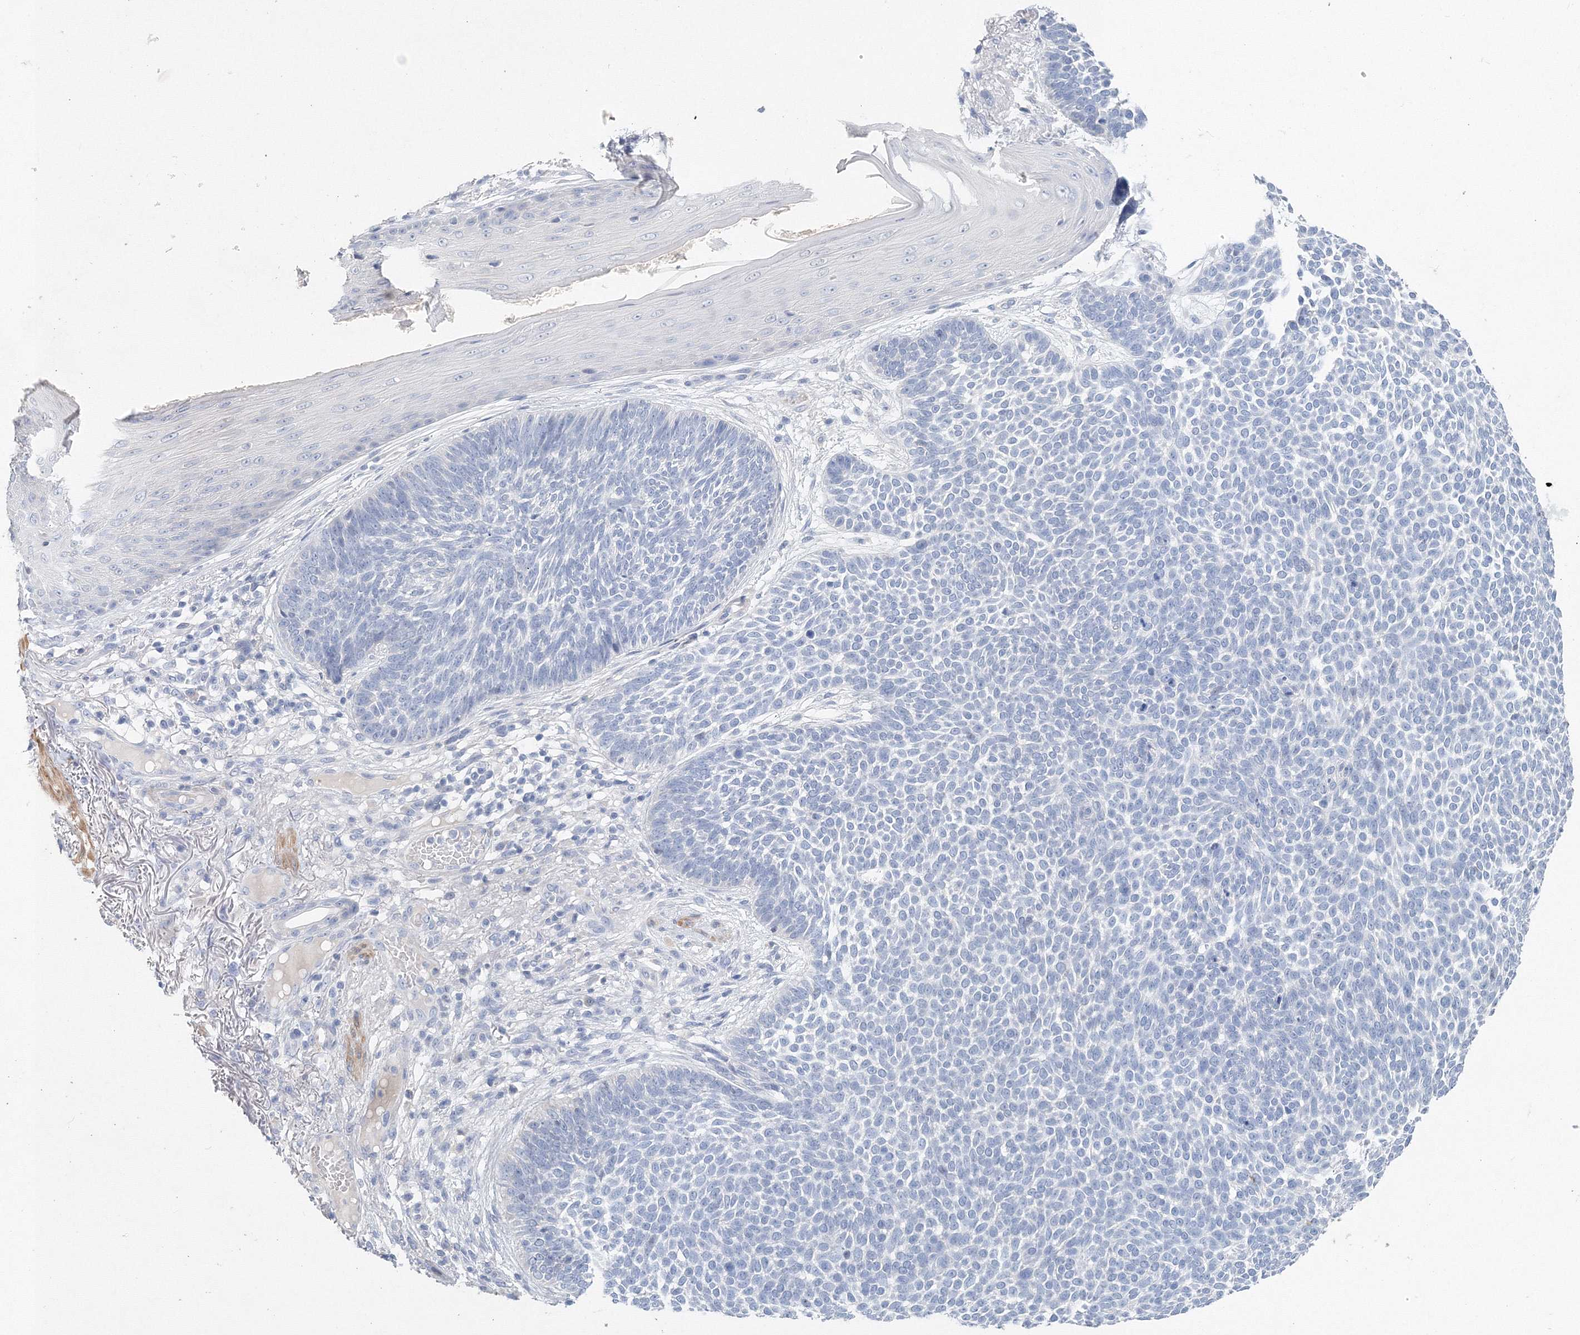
{"staining": {"intensity": "negative", "quantity": "none", "location": "none"}, "tissue": "skin cancer", "cell_type": "Tumor cells", "image_type": "cancer", "snomed": [{"axis": "morphology", "description": "Normal tissue, NOS"}, {"axis": "morphology", "description": "Basal cell carcinoma"}, {"axis": "topography", "description": "Skin"}], "caption": "High magnification brightfield microscopy of basal cell carcinoma (skin) stained with DAB (3,3'-diaminobenzidine) (brown) and counterstained with hematoxylin (blue): tumor cells show no significant staining. (DAB immunohistochemistry with hematoxylin counter stain).", "gene": "OSBPL6", "patient": {"sex": "male", "age": 64}}